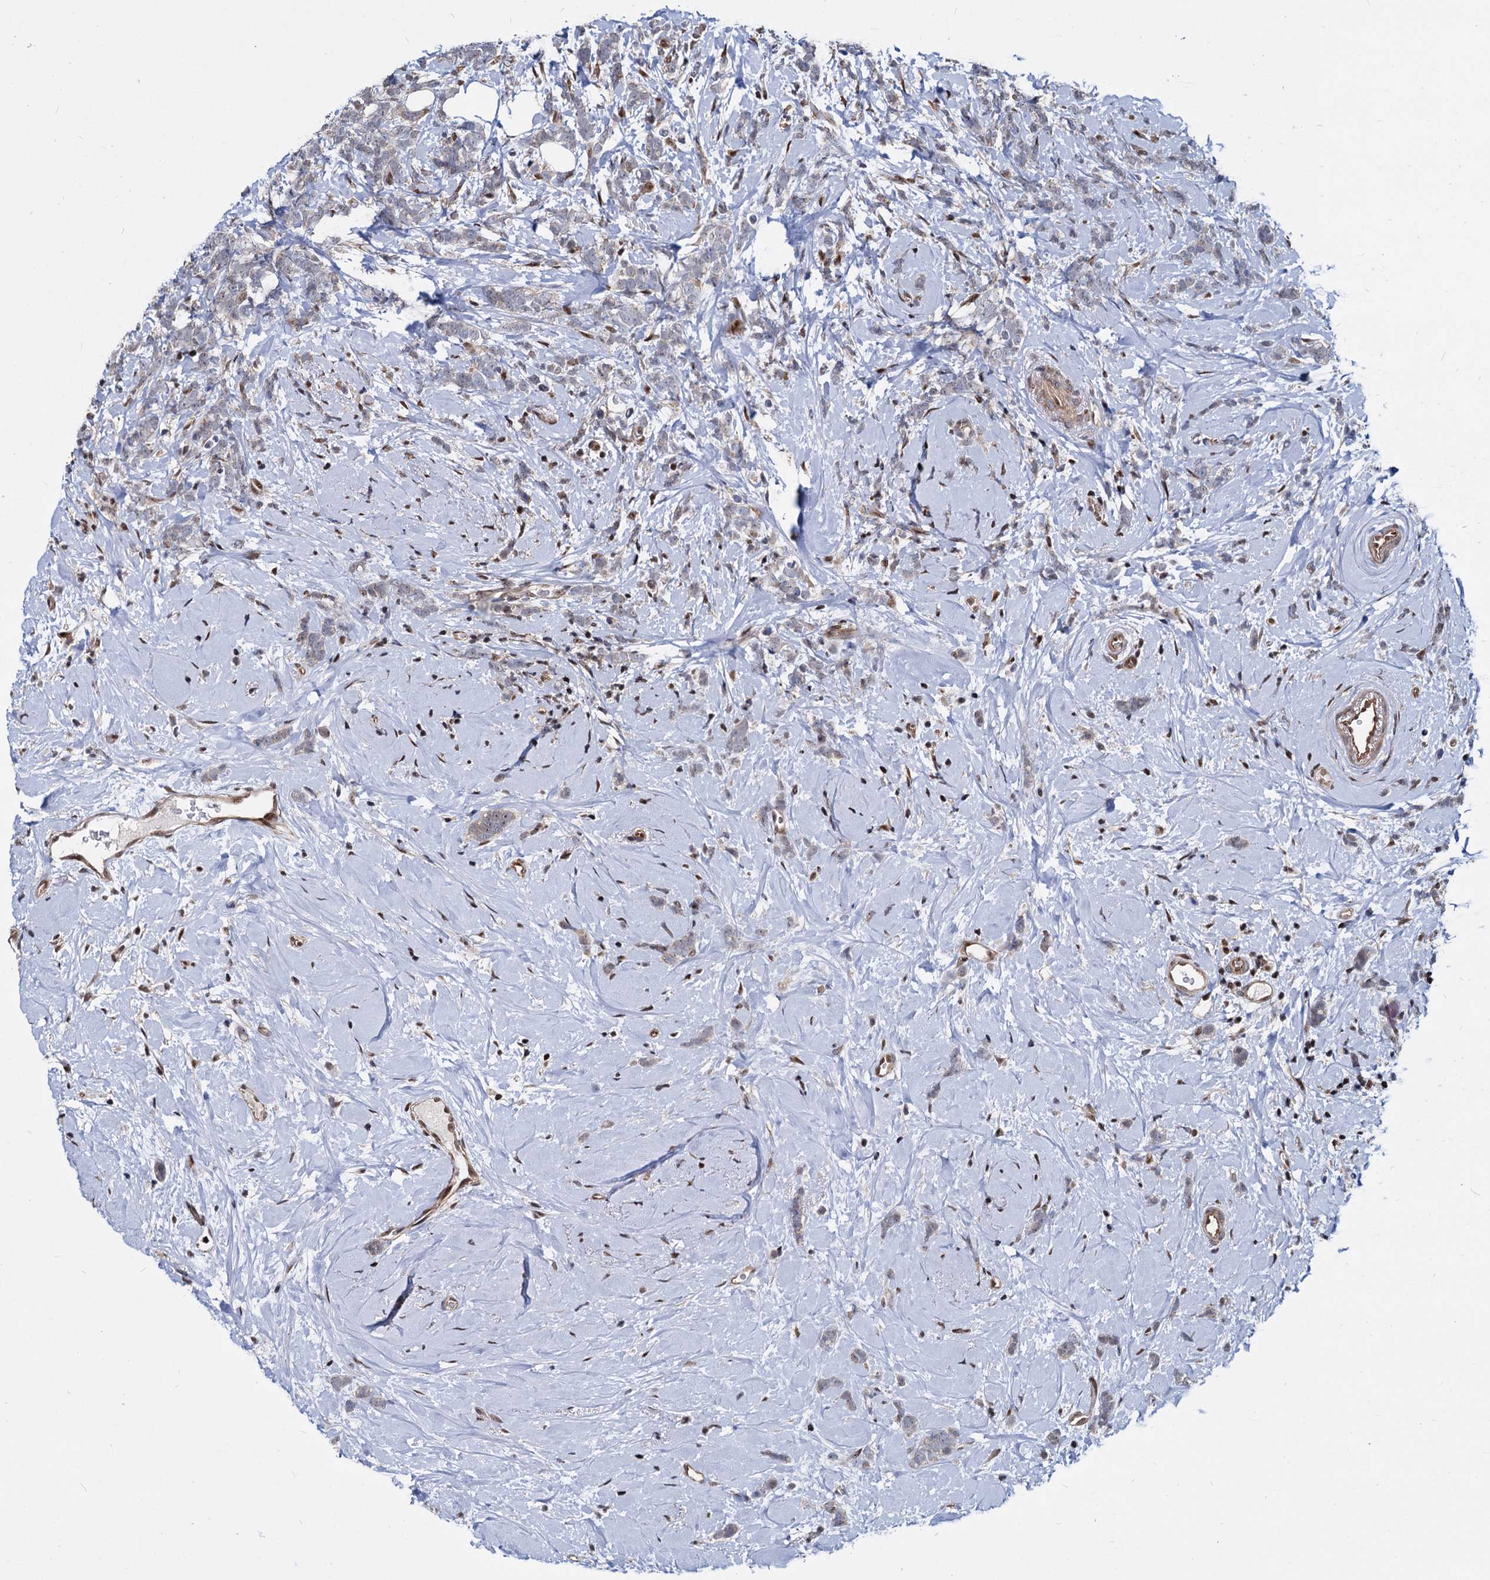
{"staining": {"intensity": "negative", "quantity": "none", "location": "none"}, "tissue": "breast cancer", "cell_type": "Tumor cells", "image_type": "cancer", "snomed": [{"axis": "morphology", "description": "Lobular carcinoma"}, {"axis": "topography", "description": "Breast"}], "caption": "This is an IHC histopathology image of breast cancer (lobular carcinoma). There is no staining in tumor cells.", "gene": "UBLCP1", "patient": {"sex": "female", "age": 58}}